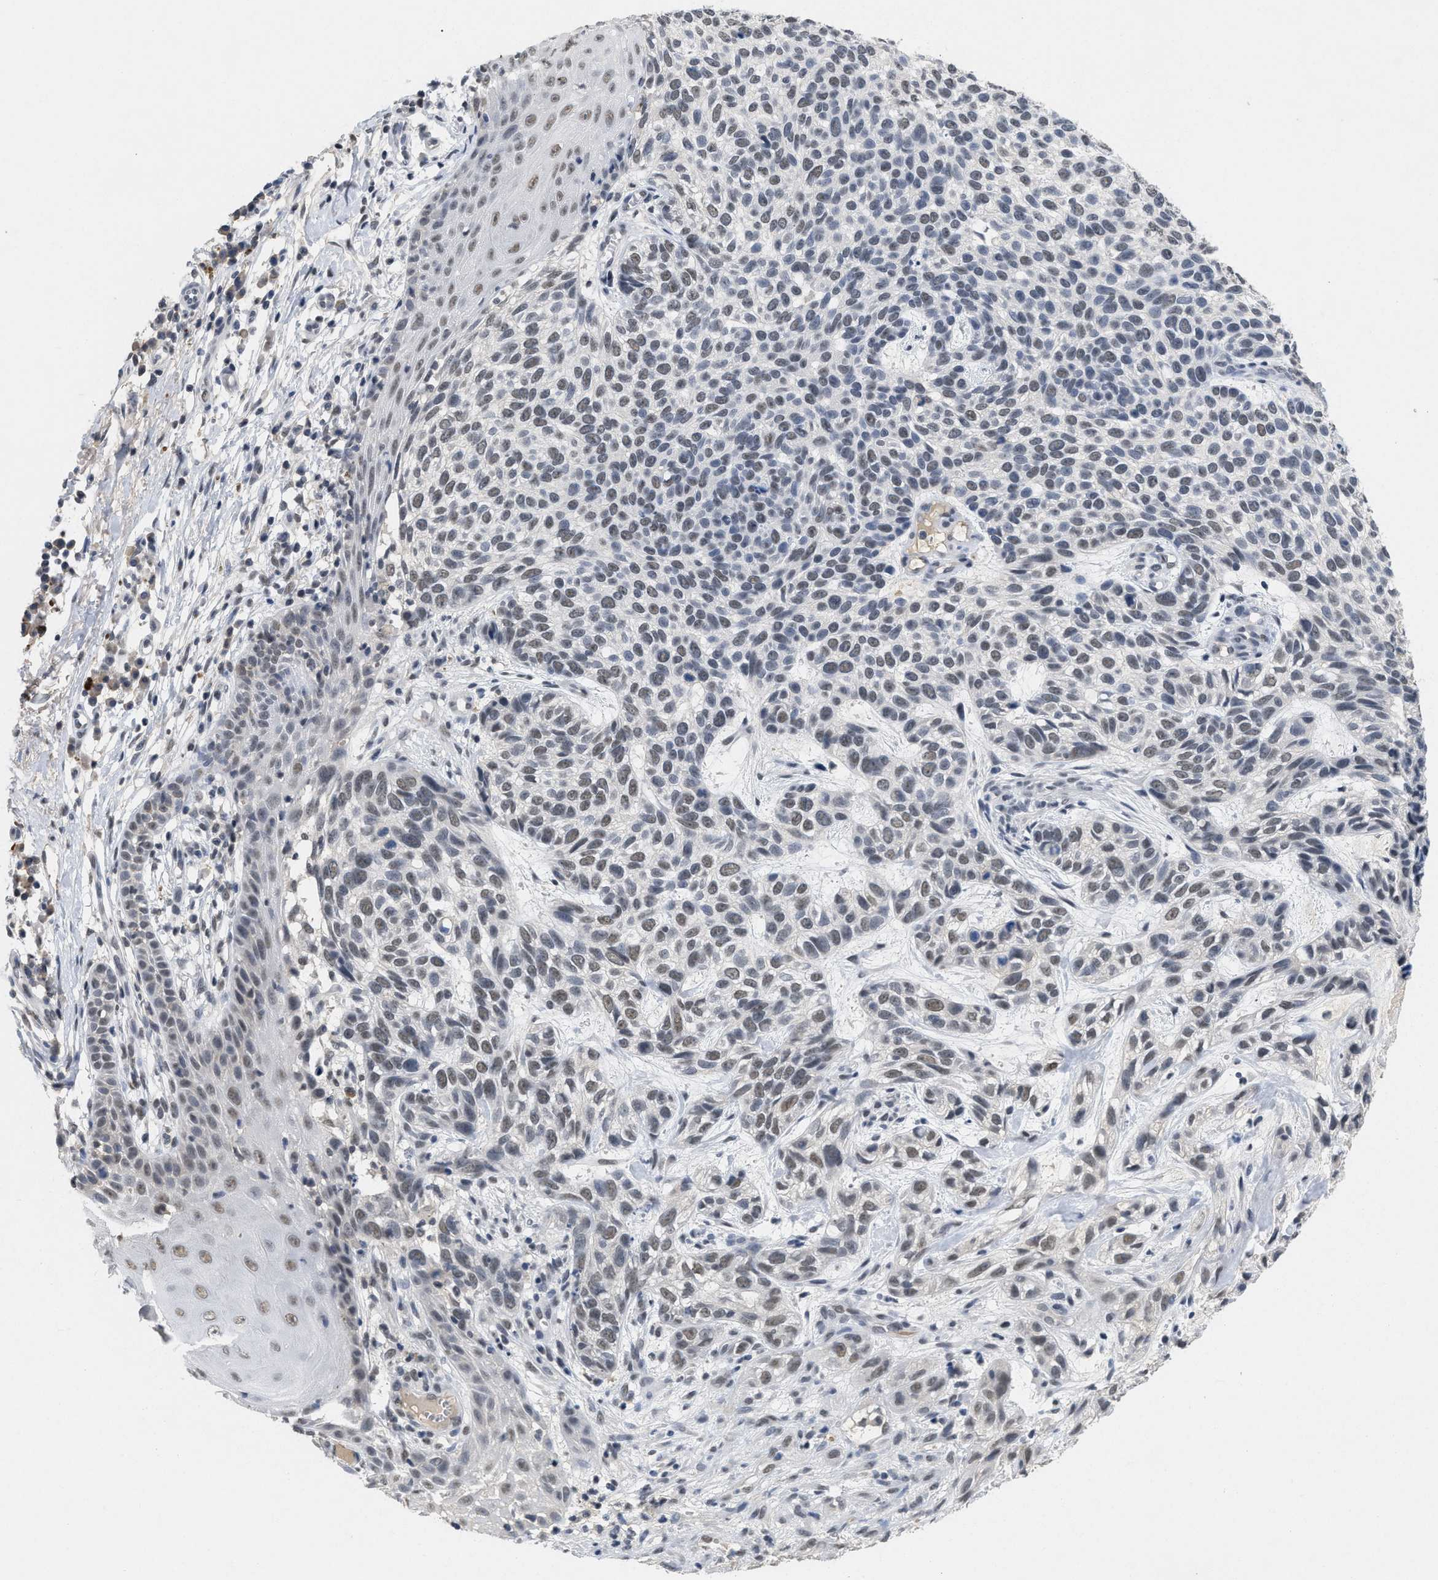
{"staining": {"intensity": "weak", "quantity": ">75%", "location": "nuclear"}, "tissue": "skin cancer", "cell_type": "Tumor cells", "image_type": "cancer", "snomed": [{"axis": "morphology", "description": "Normal tissue, NOS"}, {"axis": "morphology", "description": "Basal cell carcinoma"}, {"axis": "topography", "description": "Skin"}], "caption": "Human skin basal cell carcinoma stained for a protein (brown) displays weak nuclear positive expression in about >75% of tumor cells.", "gene": "GGNBP2", "patient": {"sex": "male", "age": 79}}